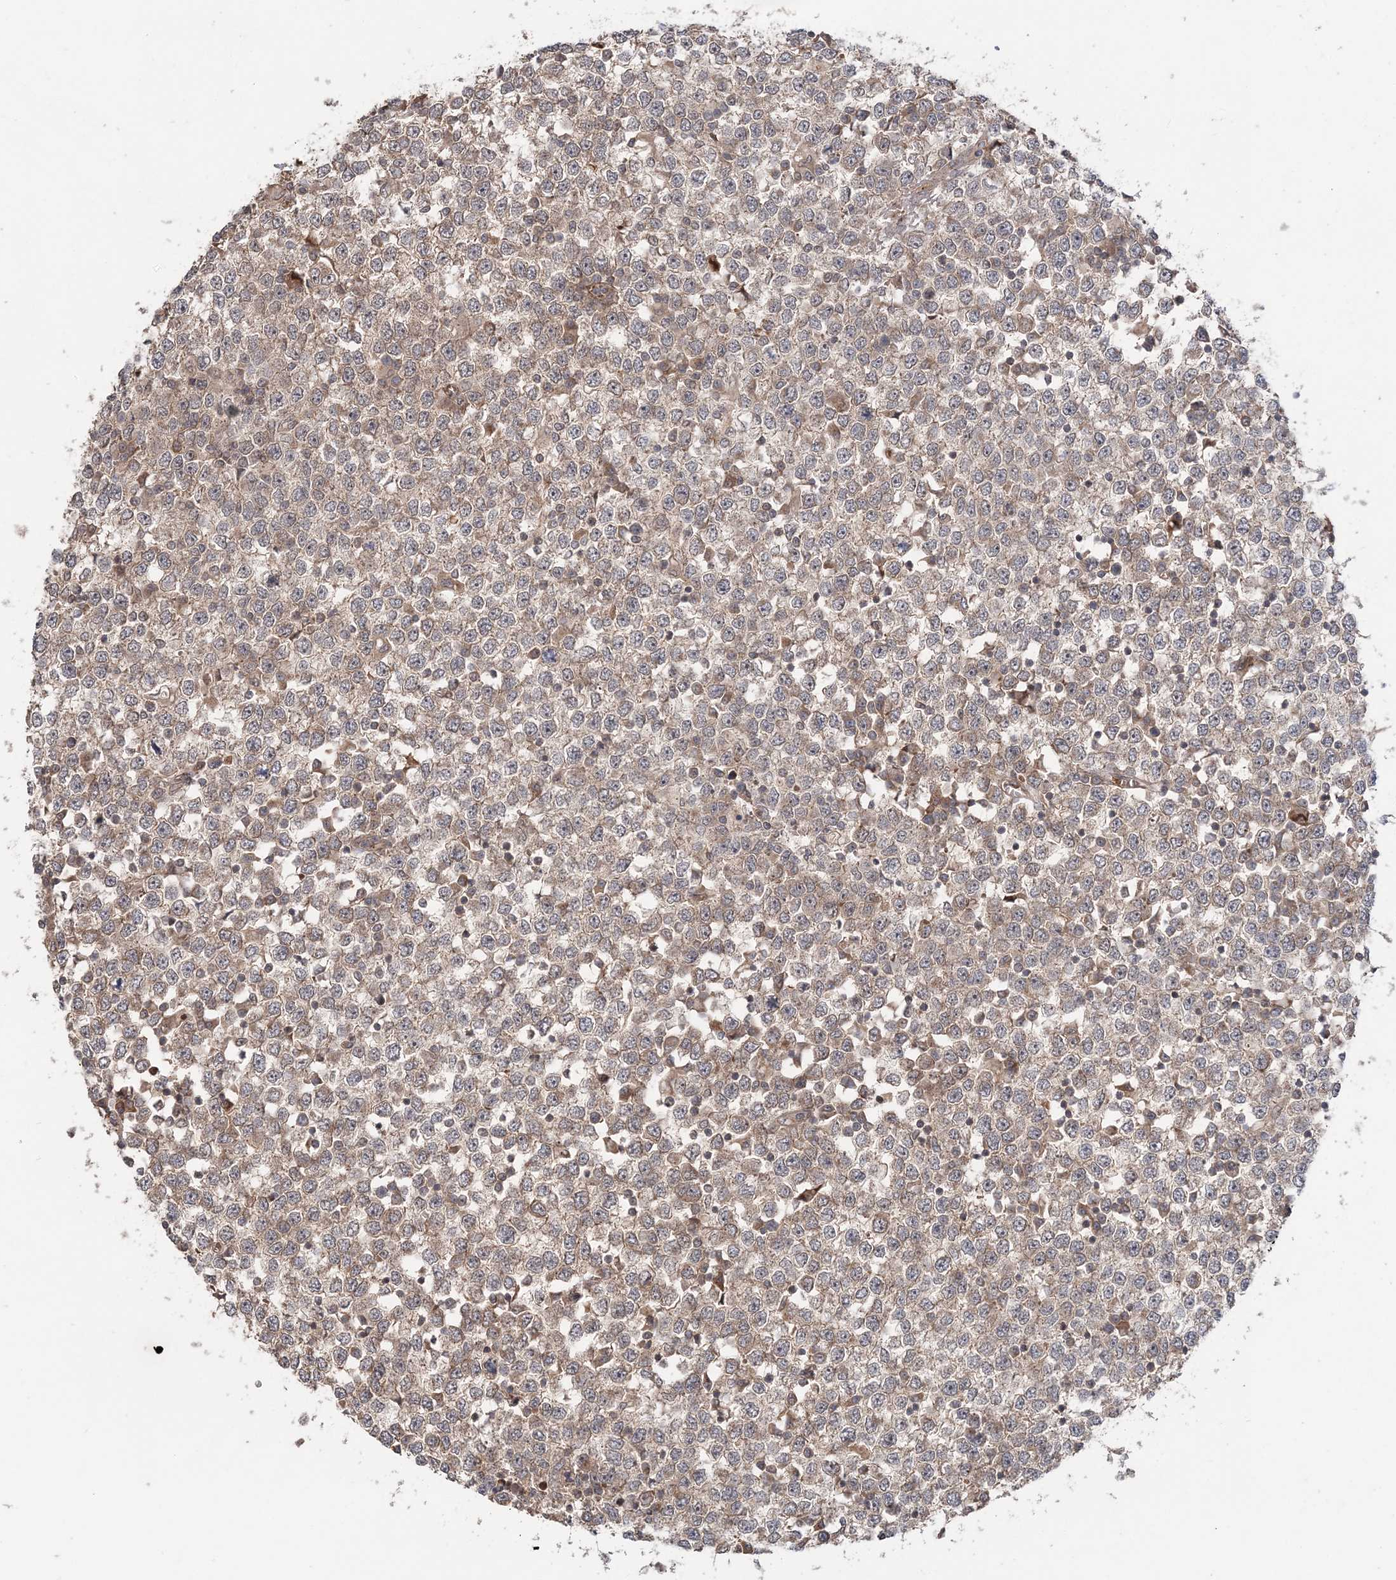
{"staining": {"intensity": "weak", "quantity": ">75%", "location": "cytoplasmic/membranous"}, "tissue": "testis cancer", "cell_type": "Tumor cells", "image_type": "cancer", "snomed": [{"axis": "morphology", "description": "Seminoma, NOS"}, {"axis": "topography", "description": "Testis"}], "caption": "A brown stain labels weak cytoplasmic/membranous staining of a protein in human testis seminoma tumor cells.", "gene": "UBTD2", "patient": {"sex": "male", "age": 65}}